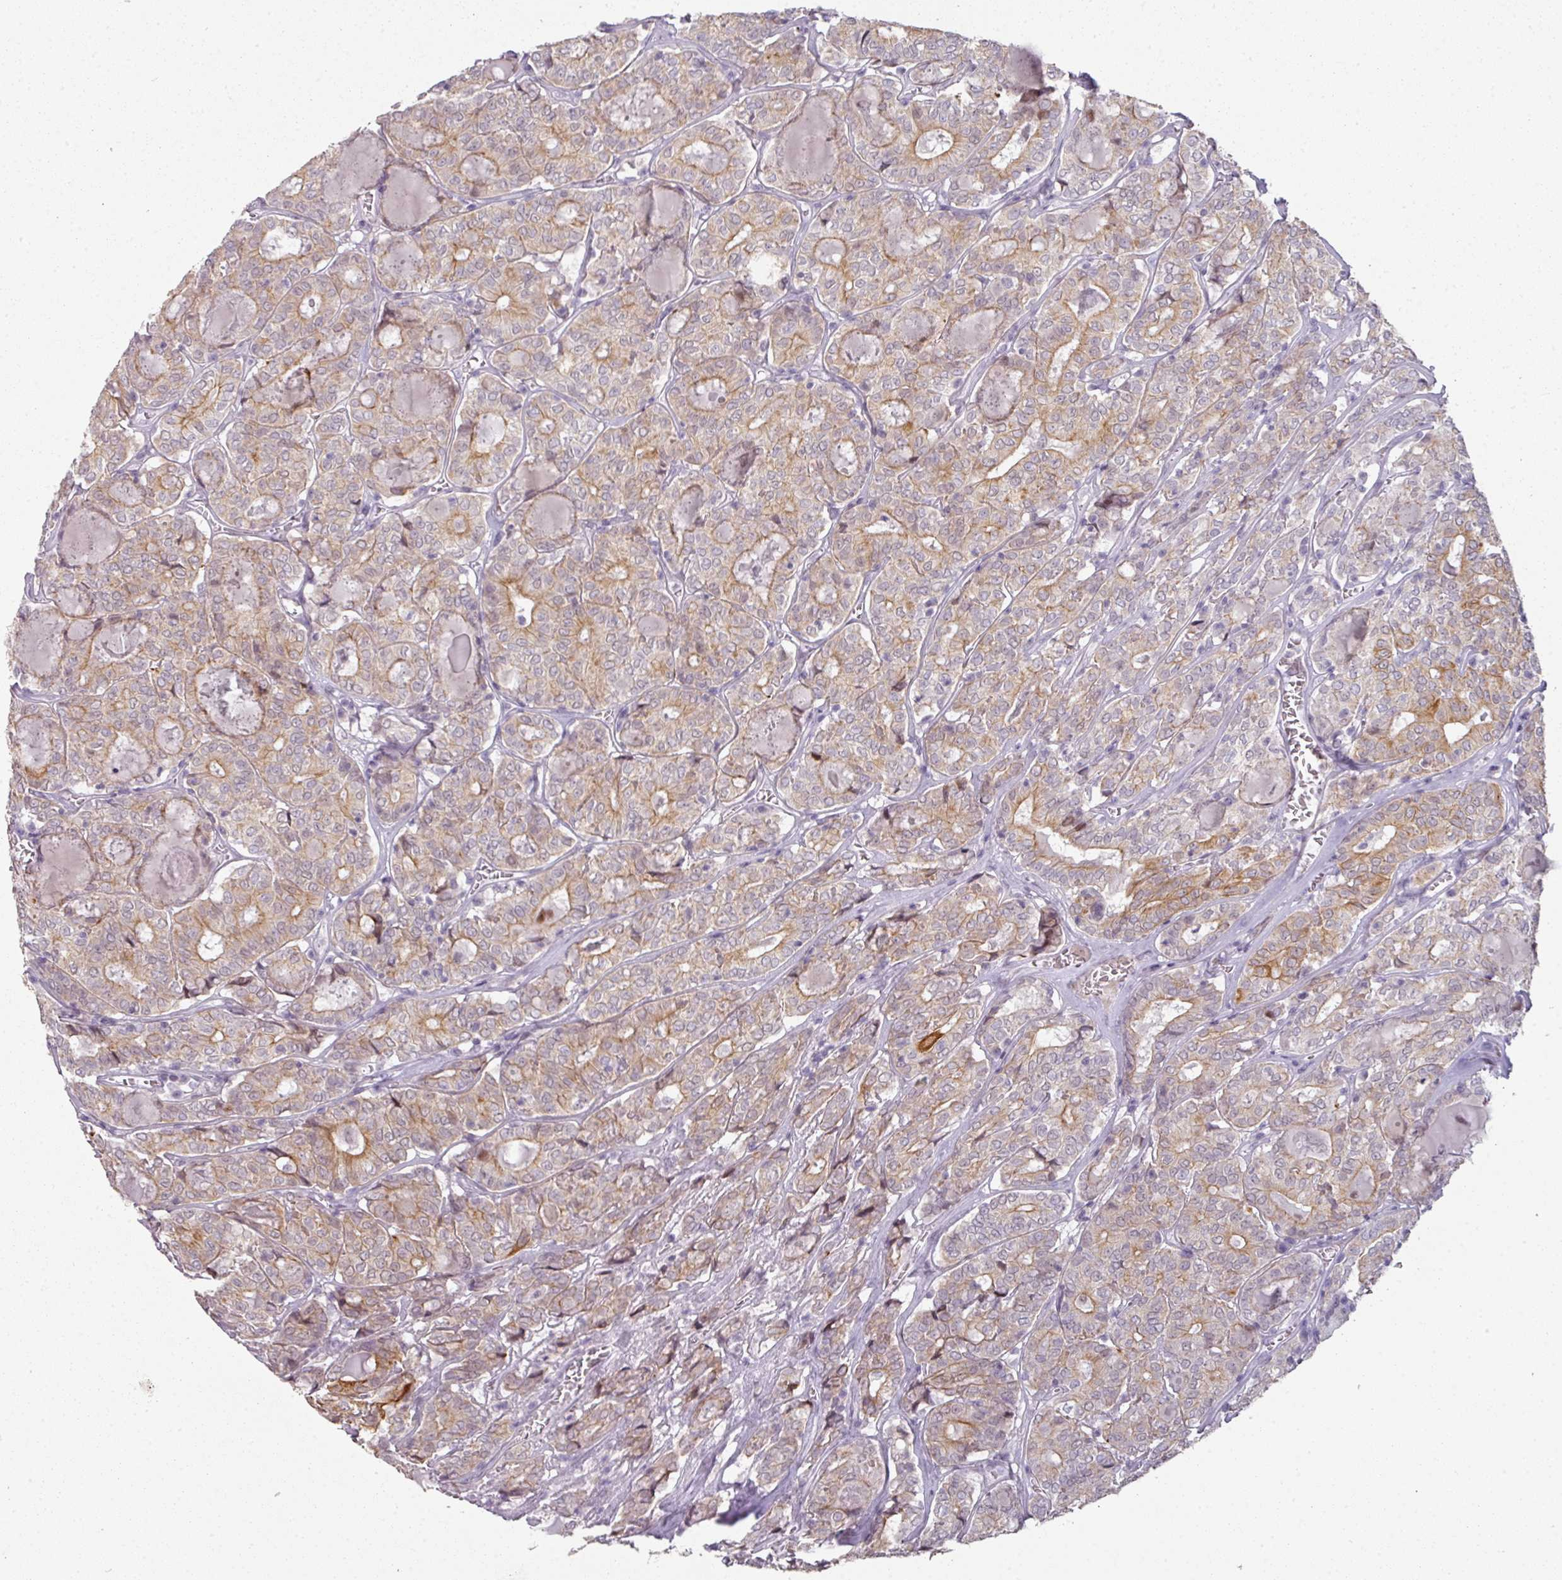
{"staining": {"intensity": "moderate", "quantity": "25%-75%", "location": "cytoplasmic/membranous"}, "tissue": "thyroid cancer", "cell_type": "Tumor cells", "image_type": "cancer", "snomed": [{"axis": "morphology", "description": "Papillary adenocarcinoma, NOS"}, {"axis": "topography", "description": "Thyroid gland"}], "caption": "IHC (DAB (3,3'-diaminobenzidine)) staining of human thyroid cancer (papillary adenocarcinoma) displays moderate cytoplasmic/membranous protein staining in about 25%-75% of tumor cells.", "gene": "GTF2H3", "patient": {"sex": "female", "age": 72}}